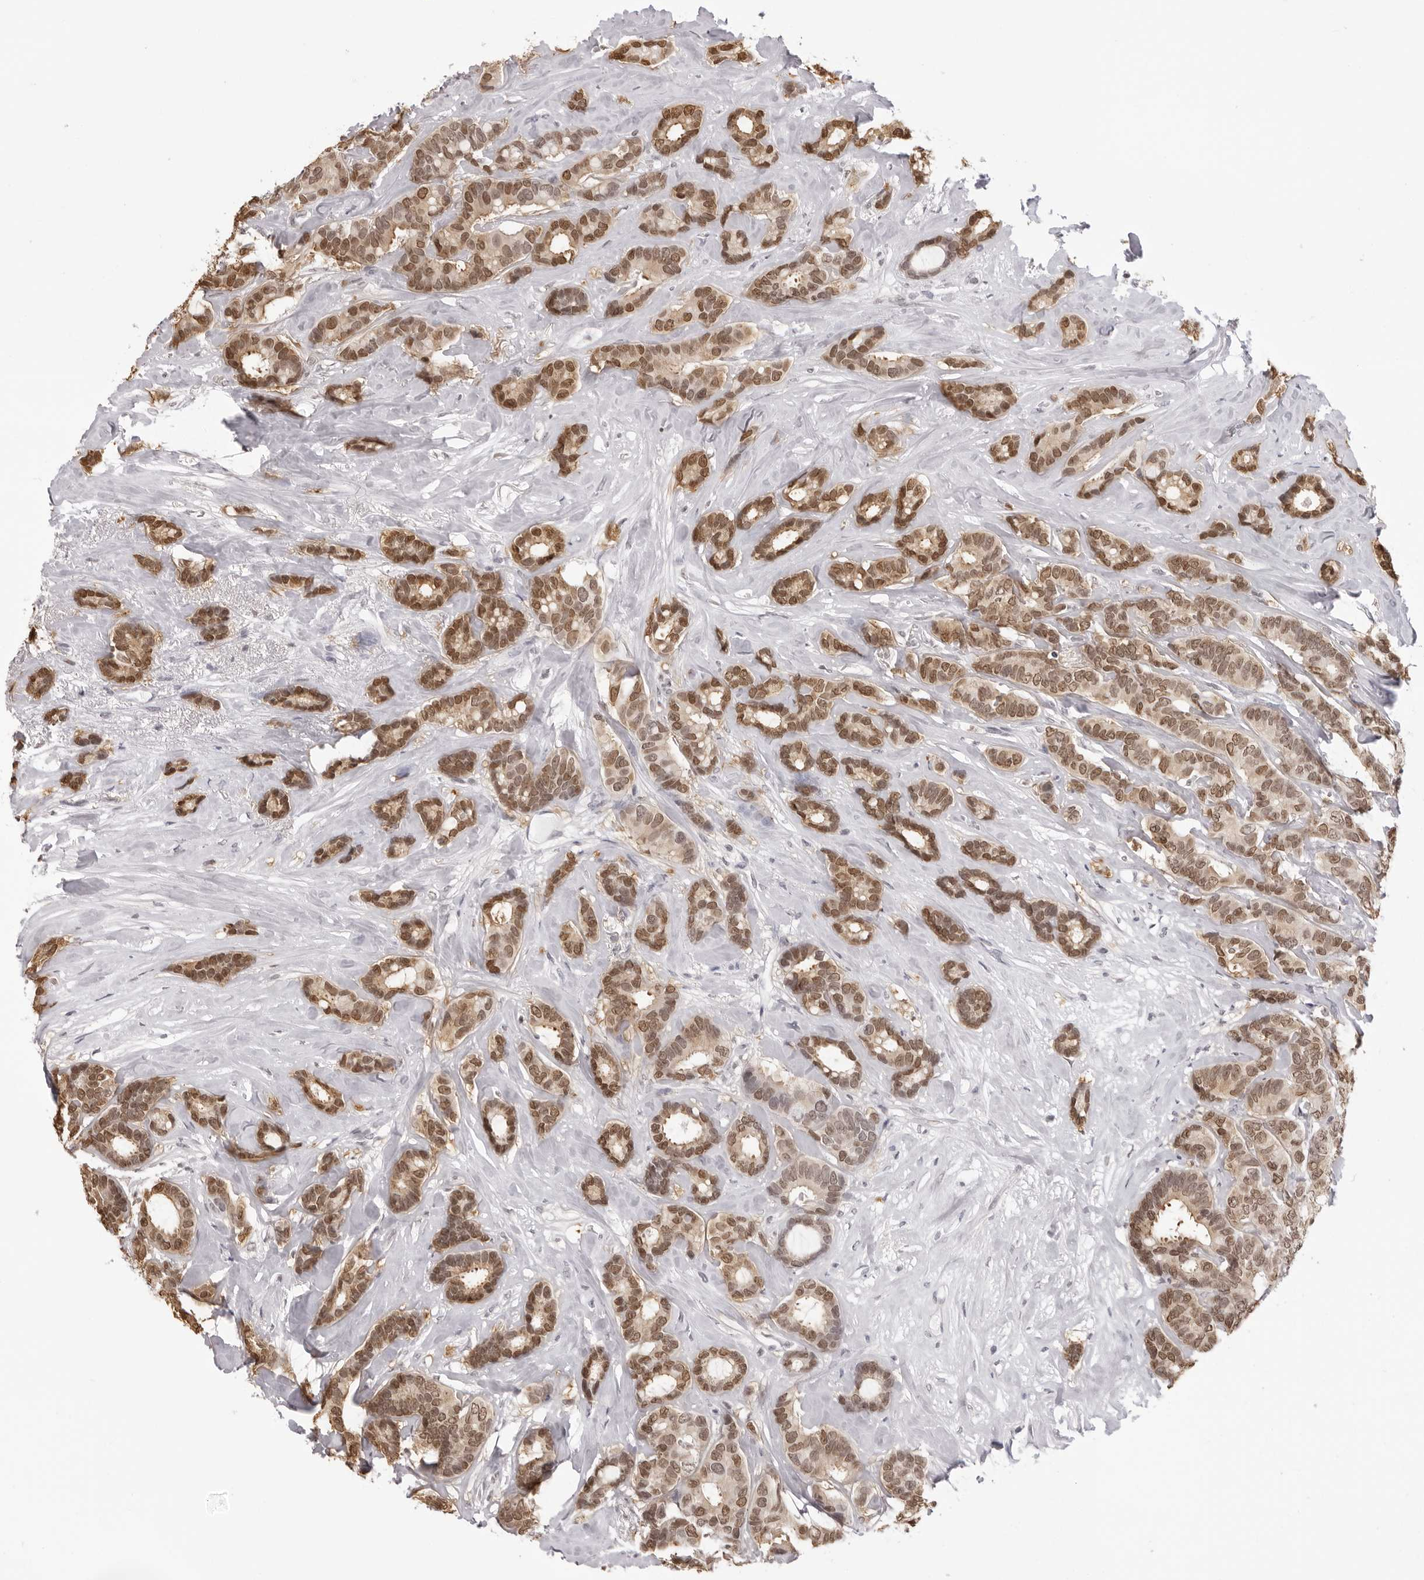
{"staining": {"intensity": "moderate", "quantity": ">75%", "location": "nuclear"}, "tissue": "breast cancer", "cell_type": "Tumor cells", "image_type": "cancer", "snomed": [{"axis": "morphology", "description": "Duct carcinoma"}, {"axis": "topography", "description": "Breast"}], "caption": "IHC (DAB) staining of human breast invasive ductal carcinoma displays moderate nuclear protein staining in about >75% of tumor cells.", "gene": "HSPA4", "patient": {"sex": "female", "age": 87}}